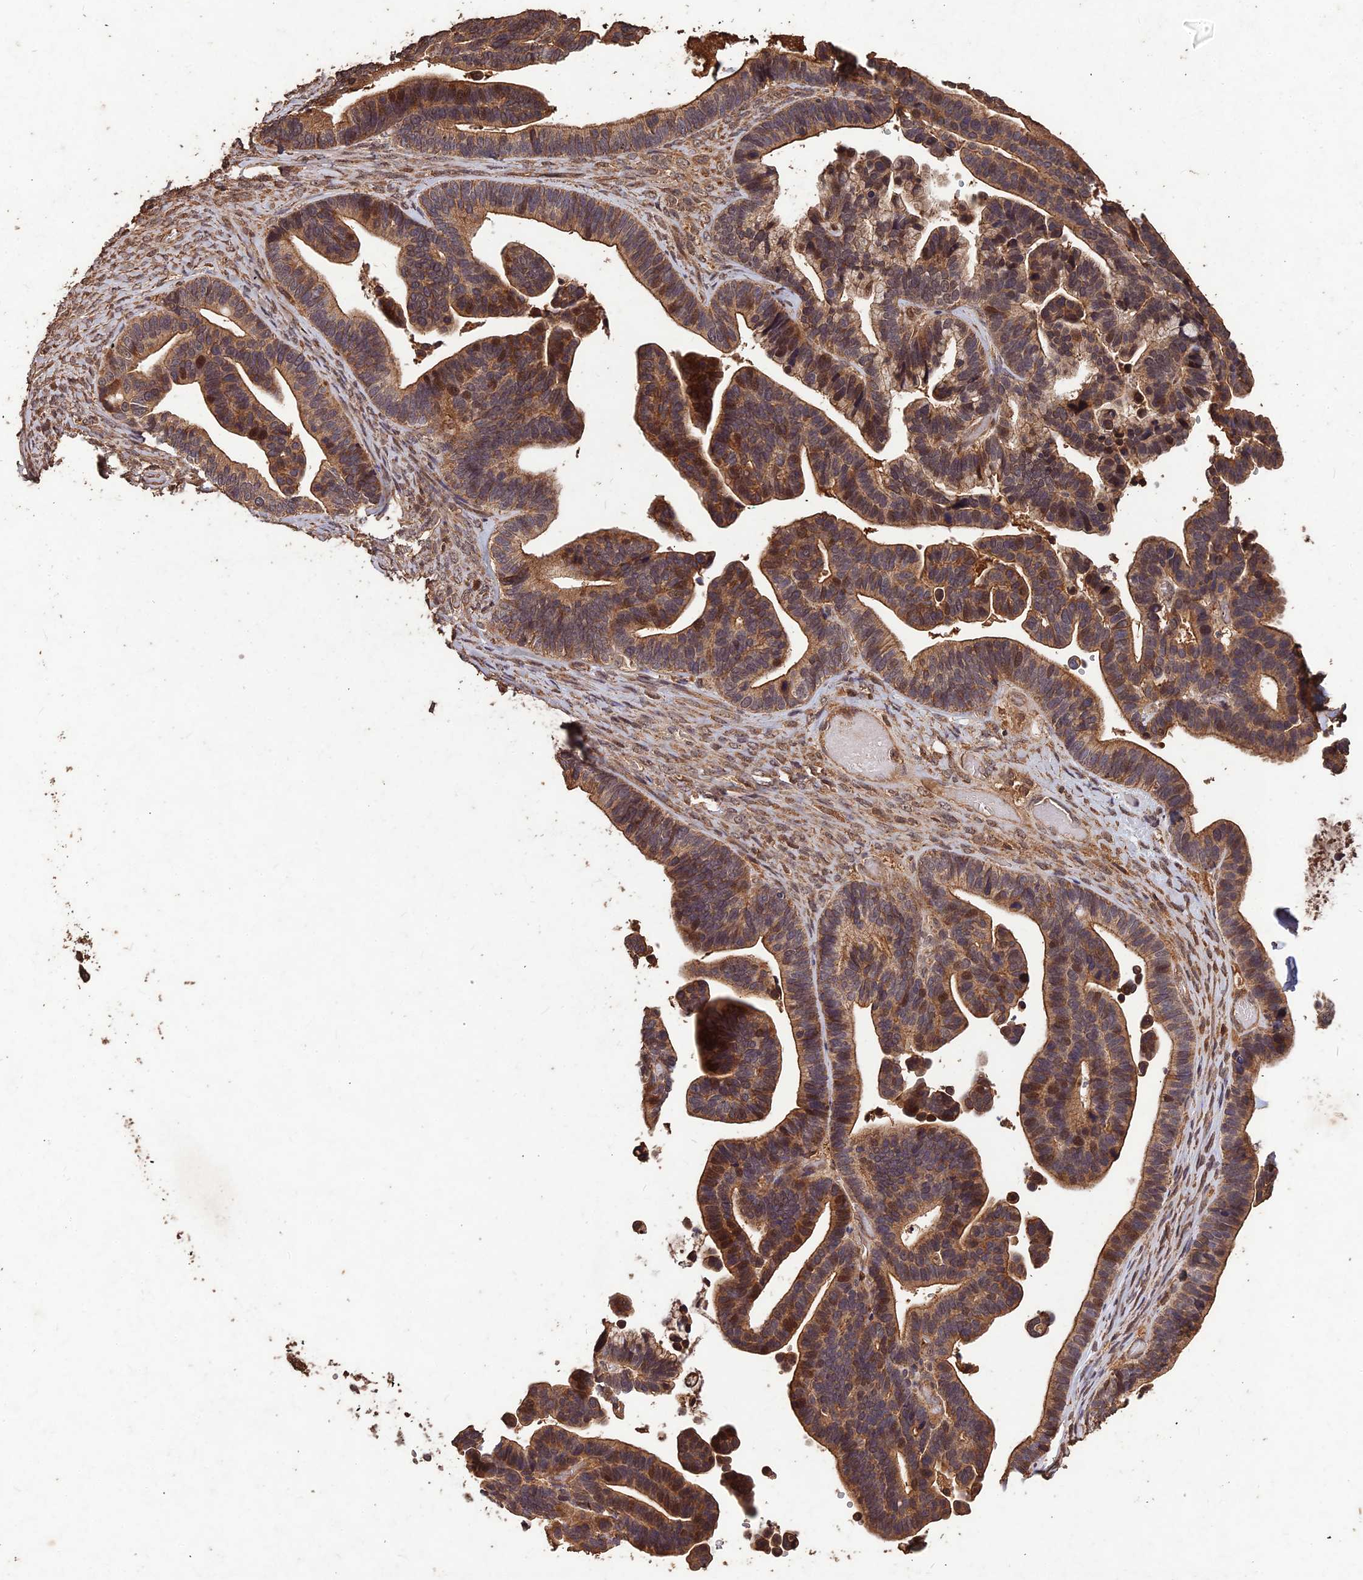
{"staining": {"intensity": "moderate", "quantity": ">75%", "location": "cytoplasmic/membranous,nuclear"}, "tissue": "ovarian cancer", "cell_type": "Tumor cells", "image_type": "cancer", "snomed": [{"axis": "morphology", "description": "Cystadenocarcinoma, serous, NOS"}, {"axis": "topography", "description": "Ovary"}], "caption": "Serous cystadenocarcinoma (ovarian) tissue displays moderate cytoplasmic/membranous and nuclear expression in about >75% of tumor cells The staining was performed using DAB (3,3'-diaminobenzidine), with brown indicating positive protein expression. Nuclei are stained blue with hematoxylin.", "gene": "SYMPK", "patient": {"sex": "female", "age": 56}}